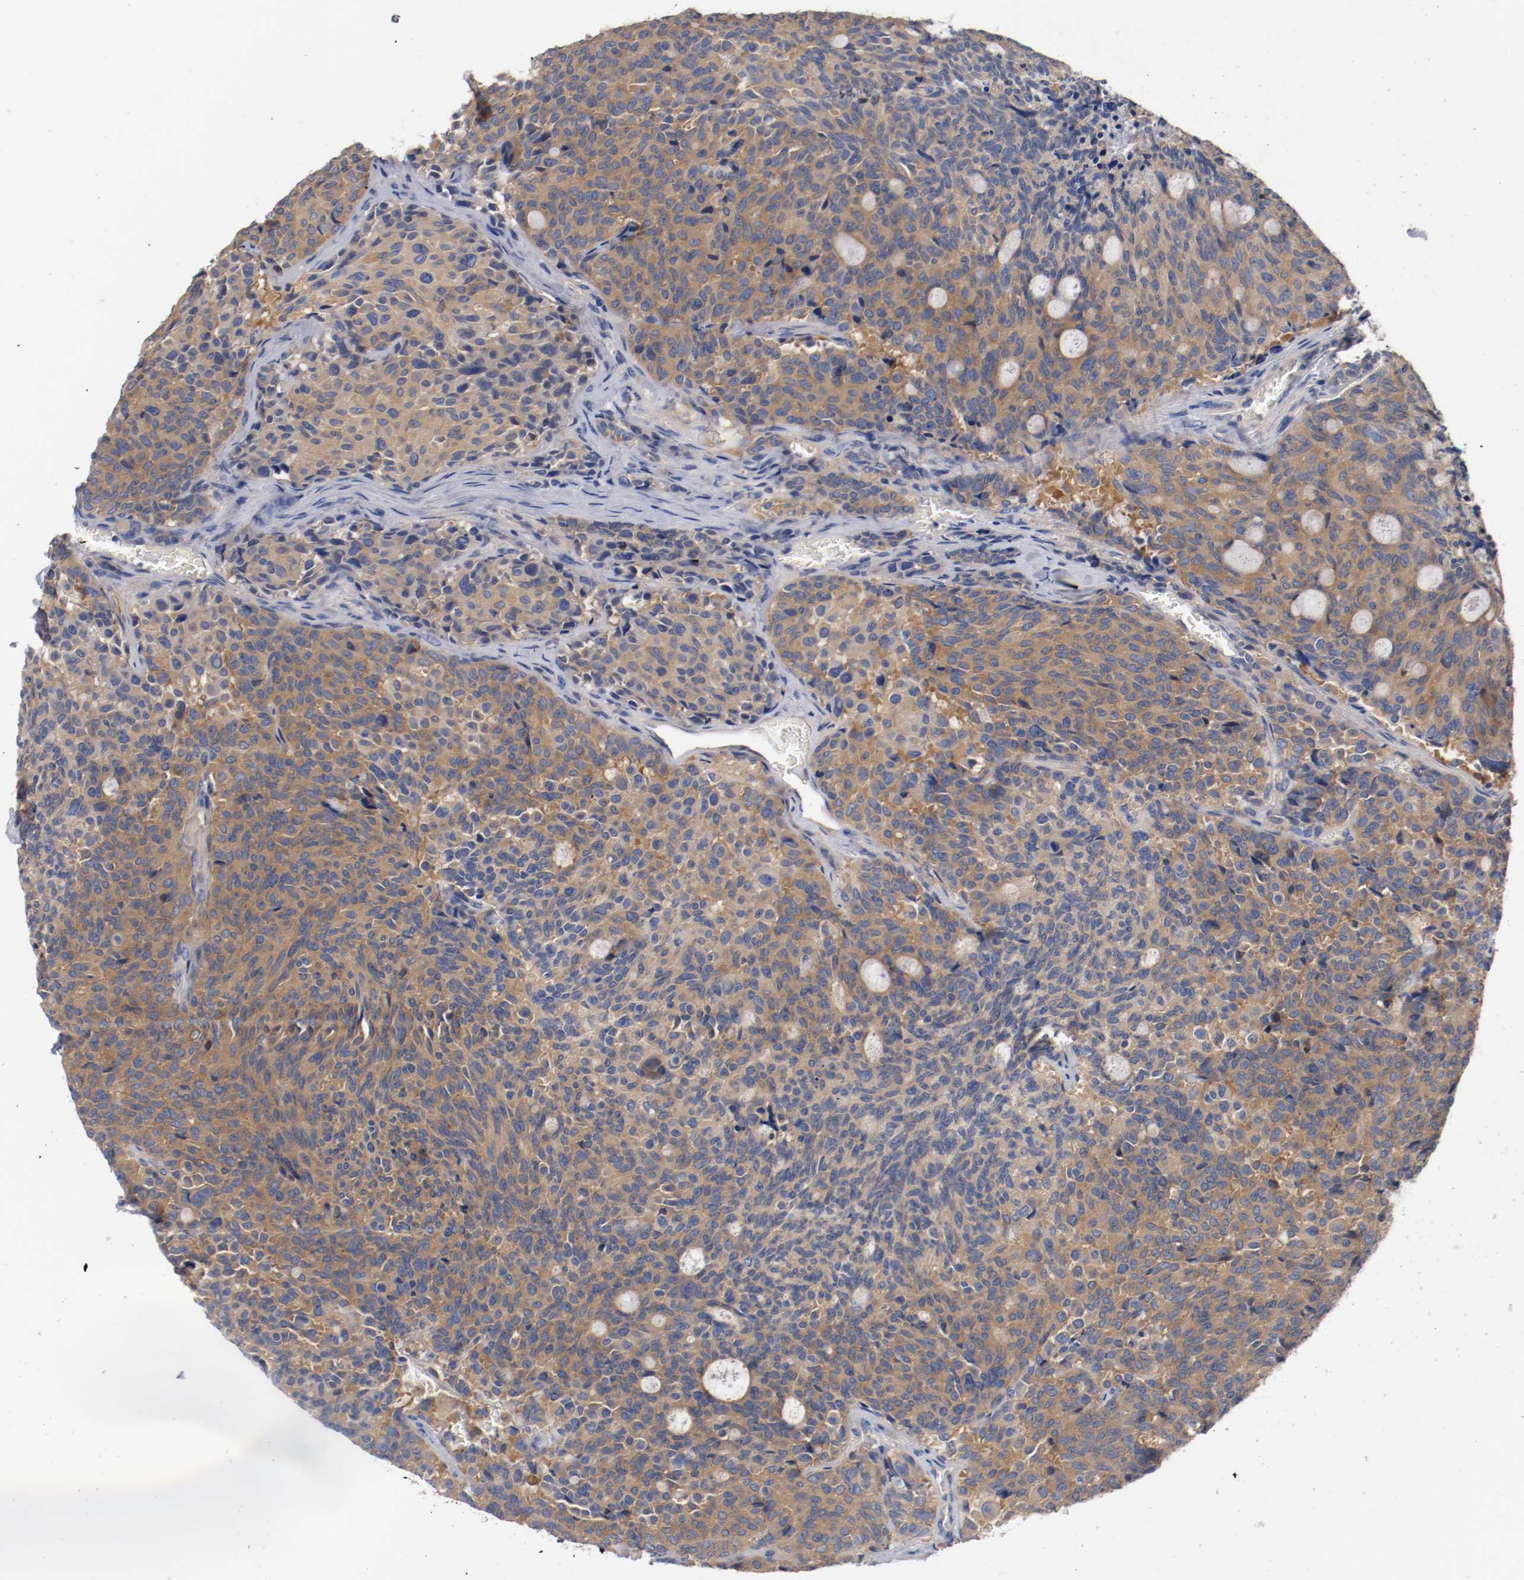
{"staining": {"intensity": "strong", "quantity": ">75%", "location": "cytoplasmic/membranous"}, "tissue": "carcinoid", "cell_type": "Tumor cells", "image_type": "cancer", "snomed": [{"axis": "morphology", "description": "Carcinoid, malignant, NOS"}, {"axis": "topography", "description": "Pancreas"}], "caption": "A micrograph showing strong cytoplasmic/membranous expression in about >75% of tumor cells in carcinoid, as visualized by brown immunohistochemical staining.", "gene": "HGS", "patient": {"sex": "female", "age": 54}}